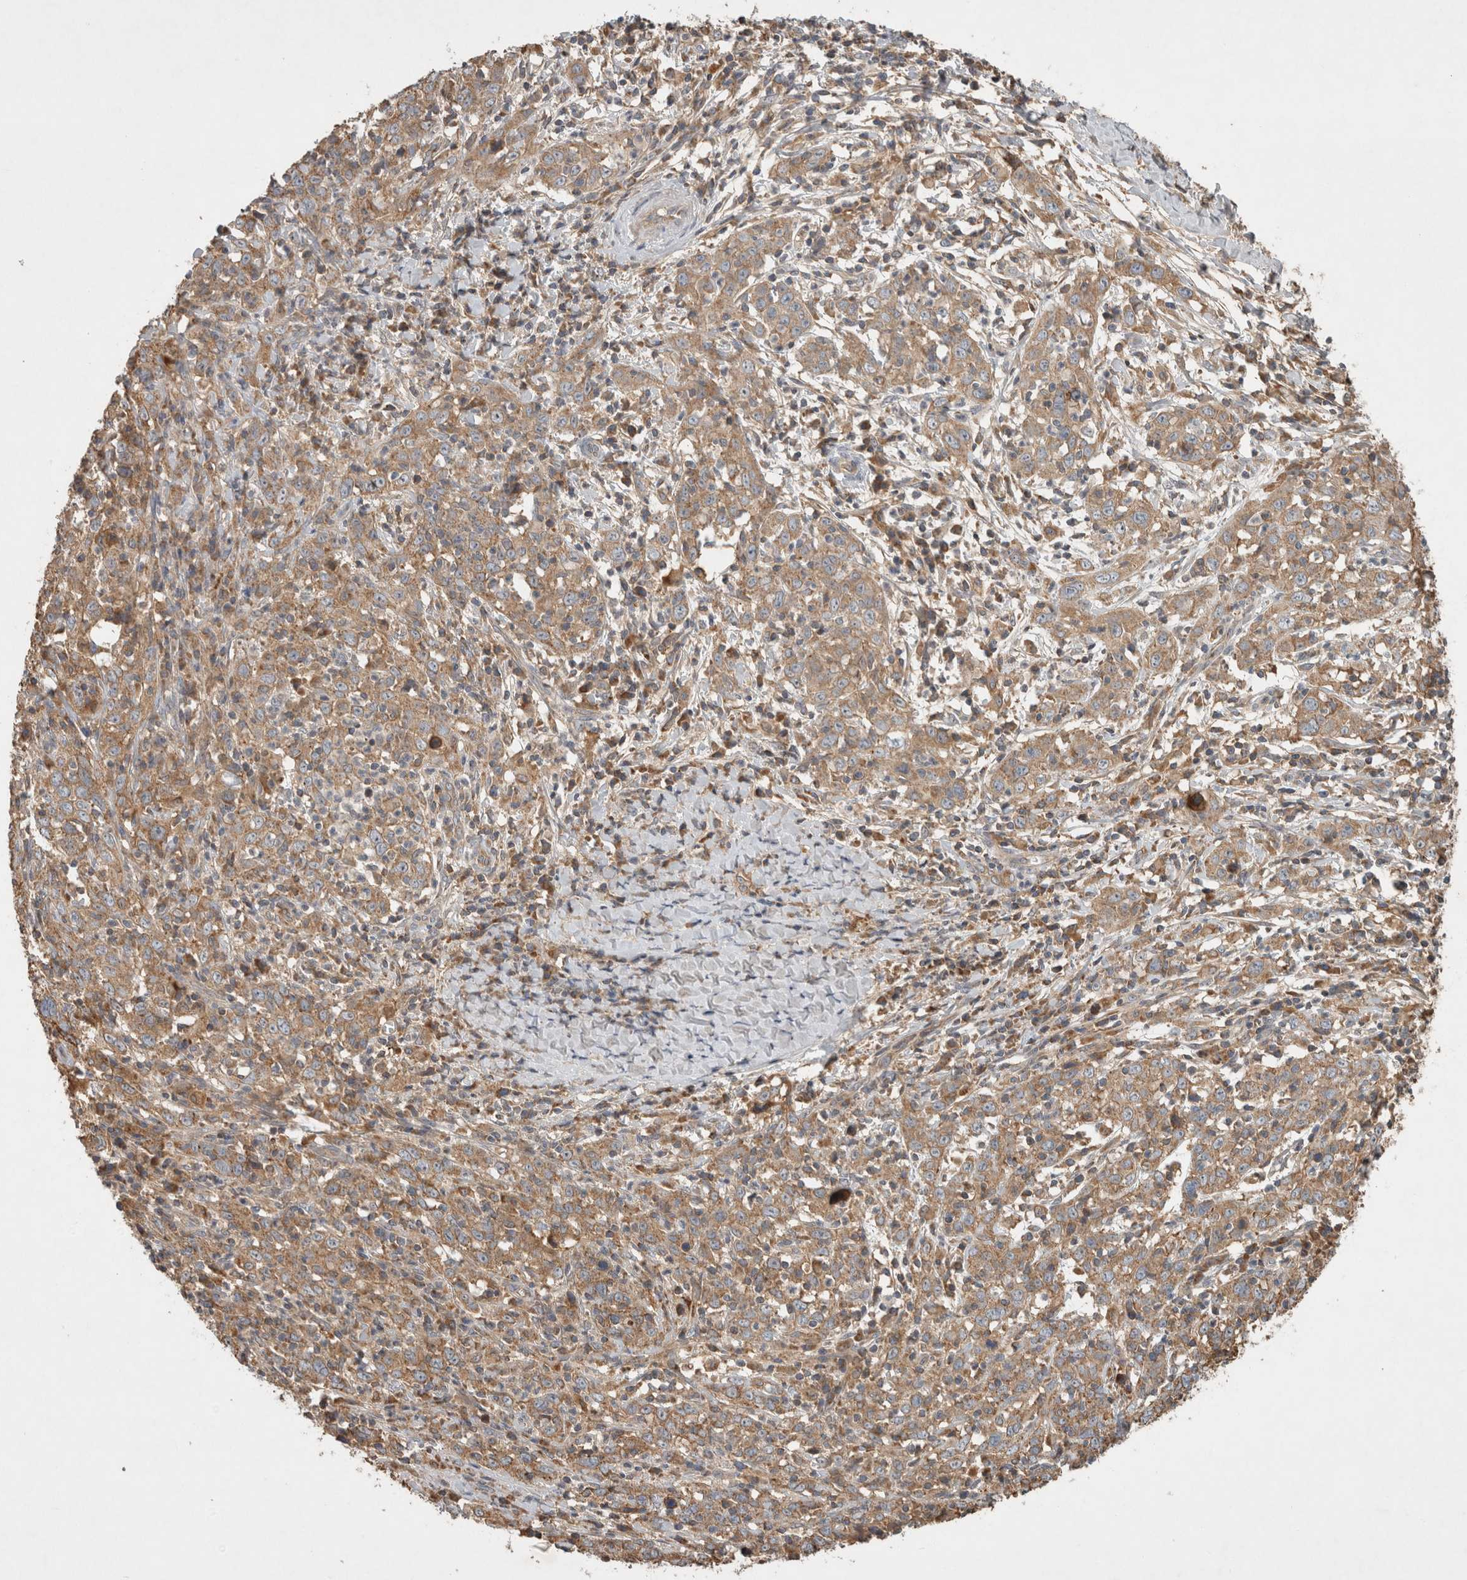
{"staining": {"intensity": "moderate", "quantity": ">75%", "location": "cytoplasmic/membranous"}, "tissue": "cervical cancer", "cell_type": "Tumor cells", "image_type": "cancer", "snomed": [{"axis": "morphology", "description": "Squamous cell carcinoma, NOS"}, {"axis": "topography", "description": "Cervix"}], "caption": "A brown stain highlights moderate cytoplasmic/membranous expression of a protein in squamous cell carcinoma (cervical) tumor cells. (brown staining indicates protein expression, while blue staining denotes nuclei).", "gene": "SERAC1", "patient": {"sex": "female", "age": 46}}